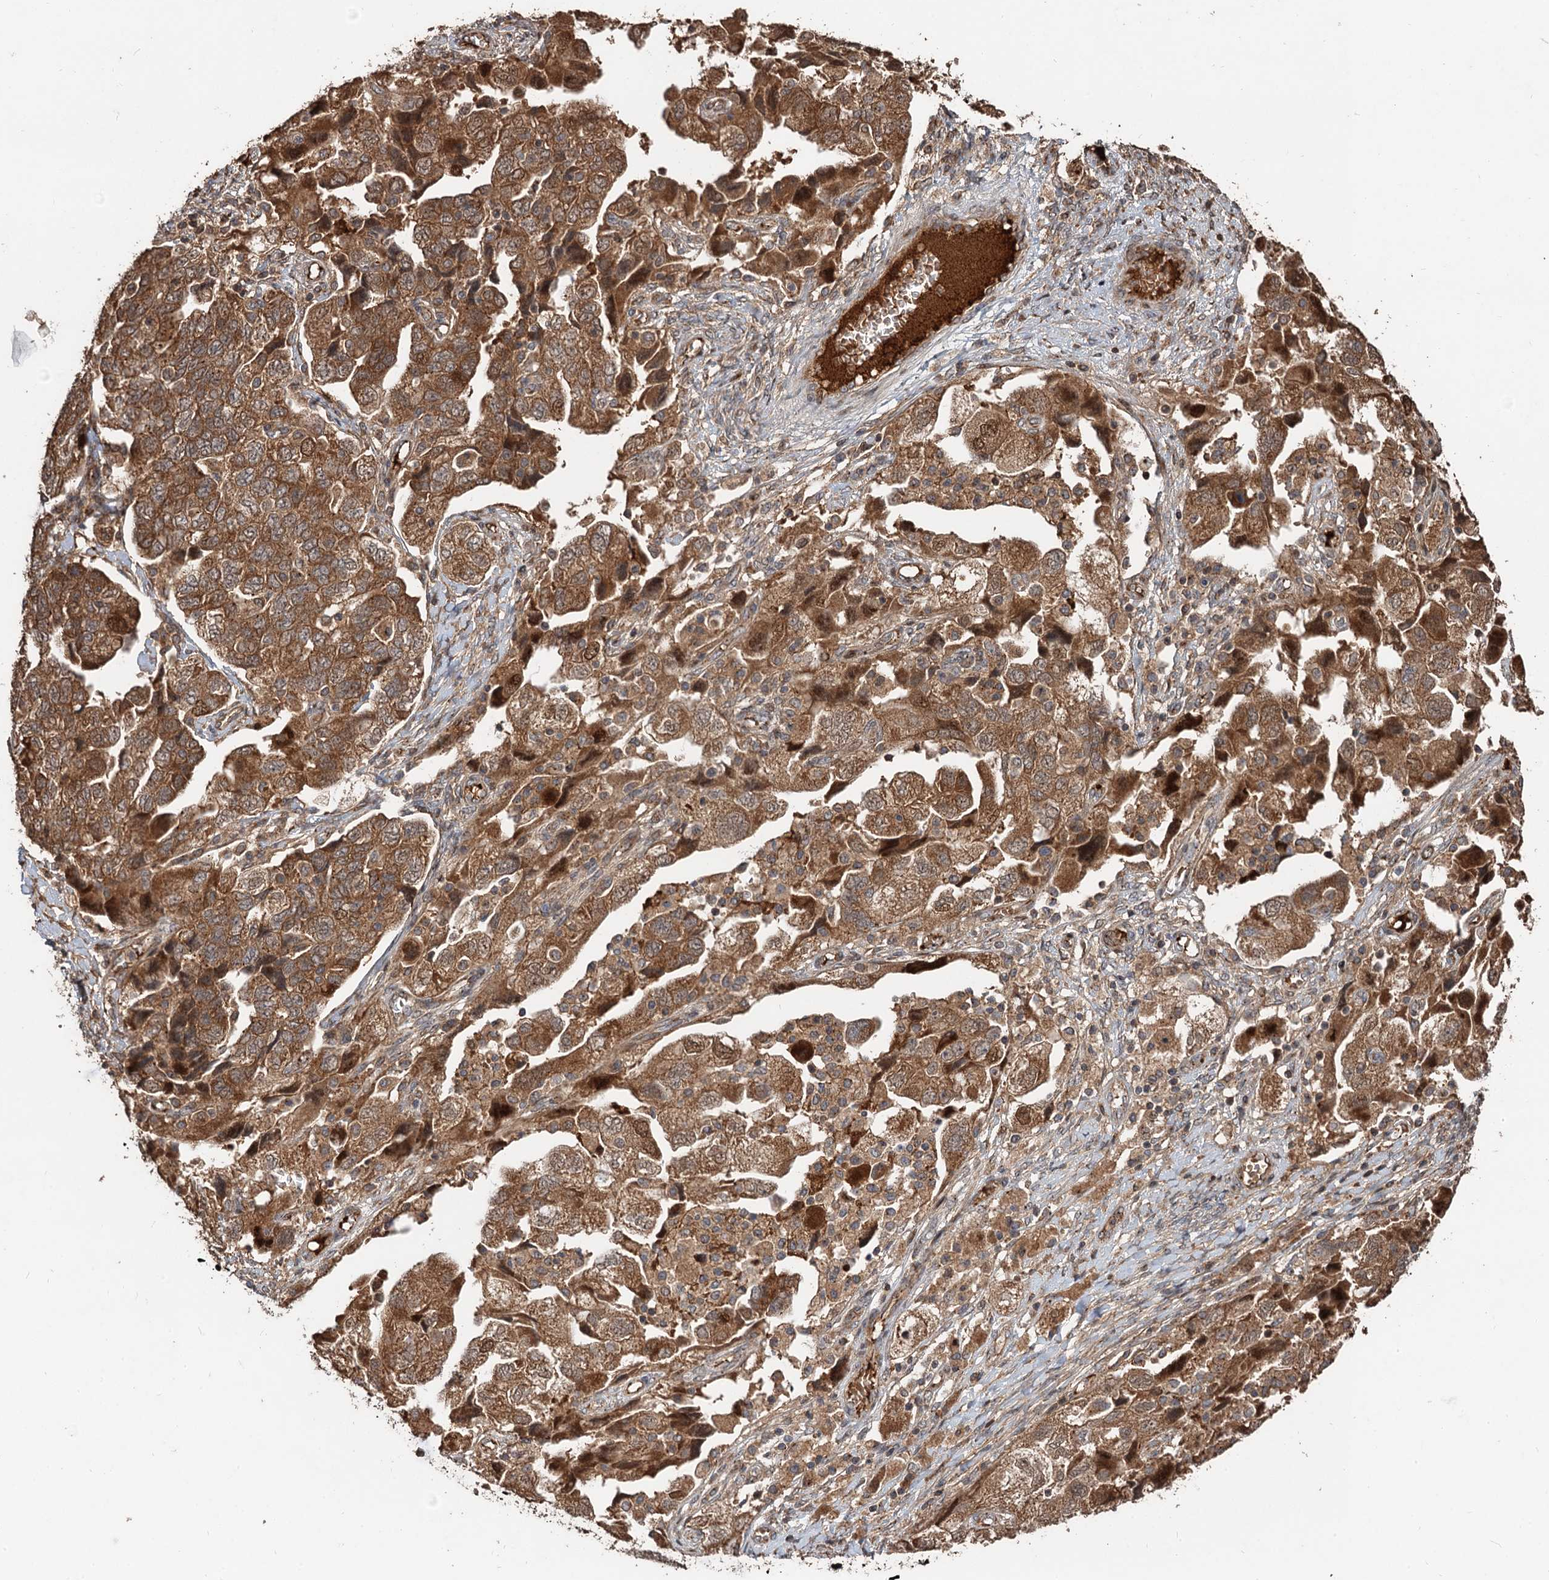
{"staining": {"intensity": "moderate", "quantity": ">75%", "location": "cytoplasmic/membranous"}, "tissue": "ovarian cancer", "cell_type": "Tumor cells", "image_type": "cancer", "snomed": [{"axis": "morphology", "description": "Carcinoma, NOS"}, {"axis": "morphology", "description": "Cystadenocarcinoma, serous, NOS"}, {"axis": "topography", "description": "Ovary"}], "caption": "Immunohistochemical staining of ovarian cancer demonstrates medium levels of moderate cytoplasmic/membranous staining in approximately >75% of tumor cells.", "gene": "DEXI", "patient": {"sex": "female", "age": 69}}